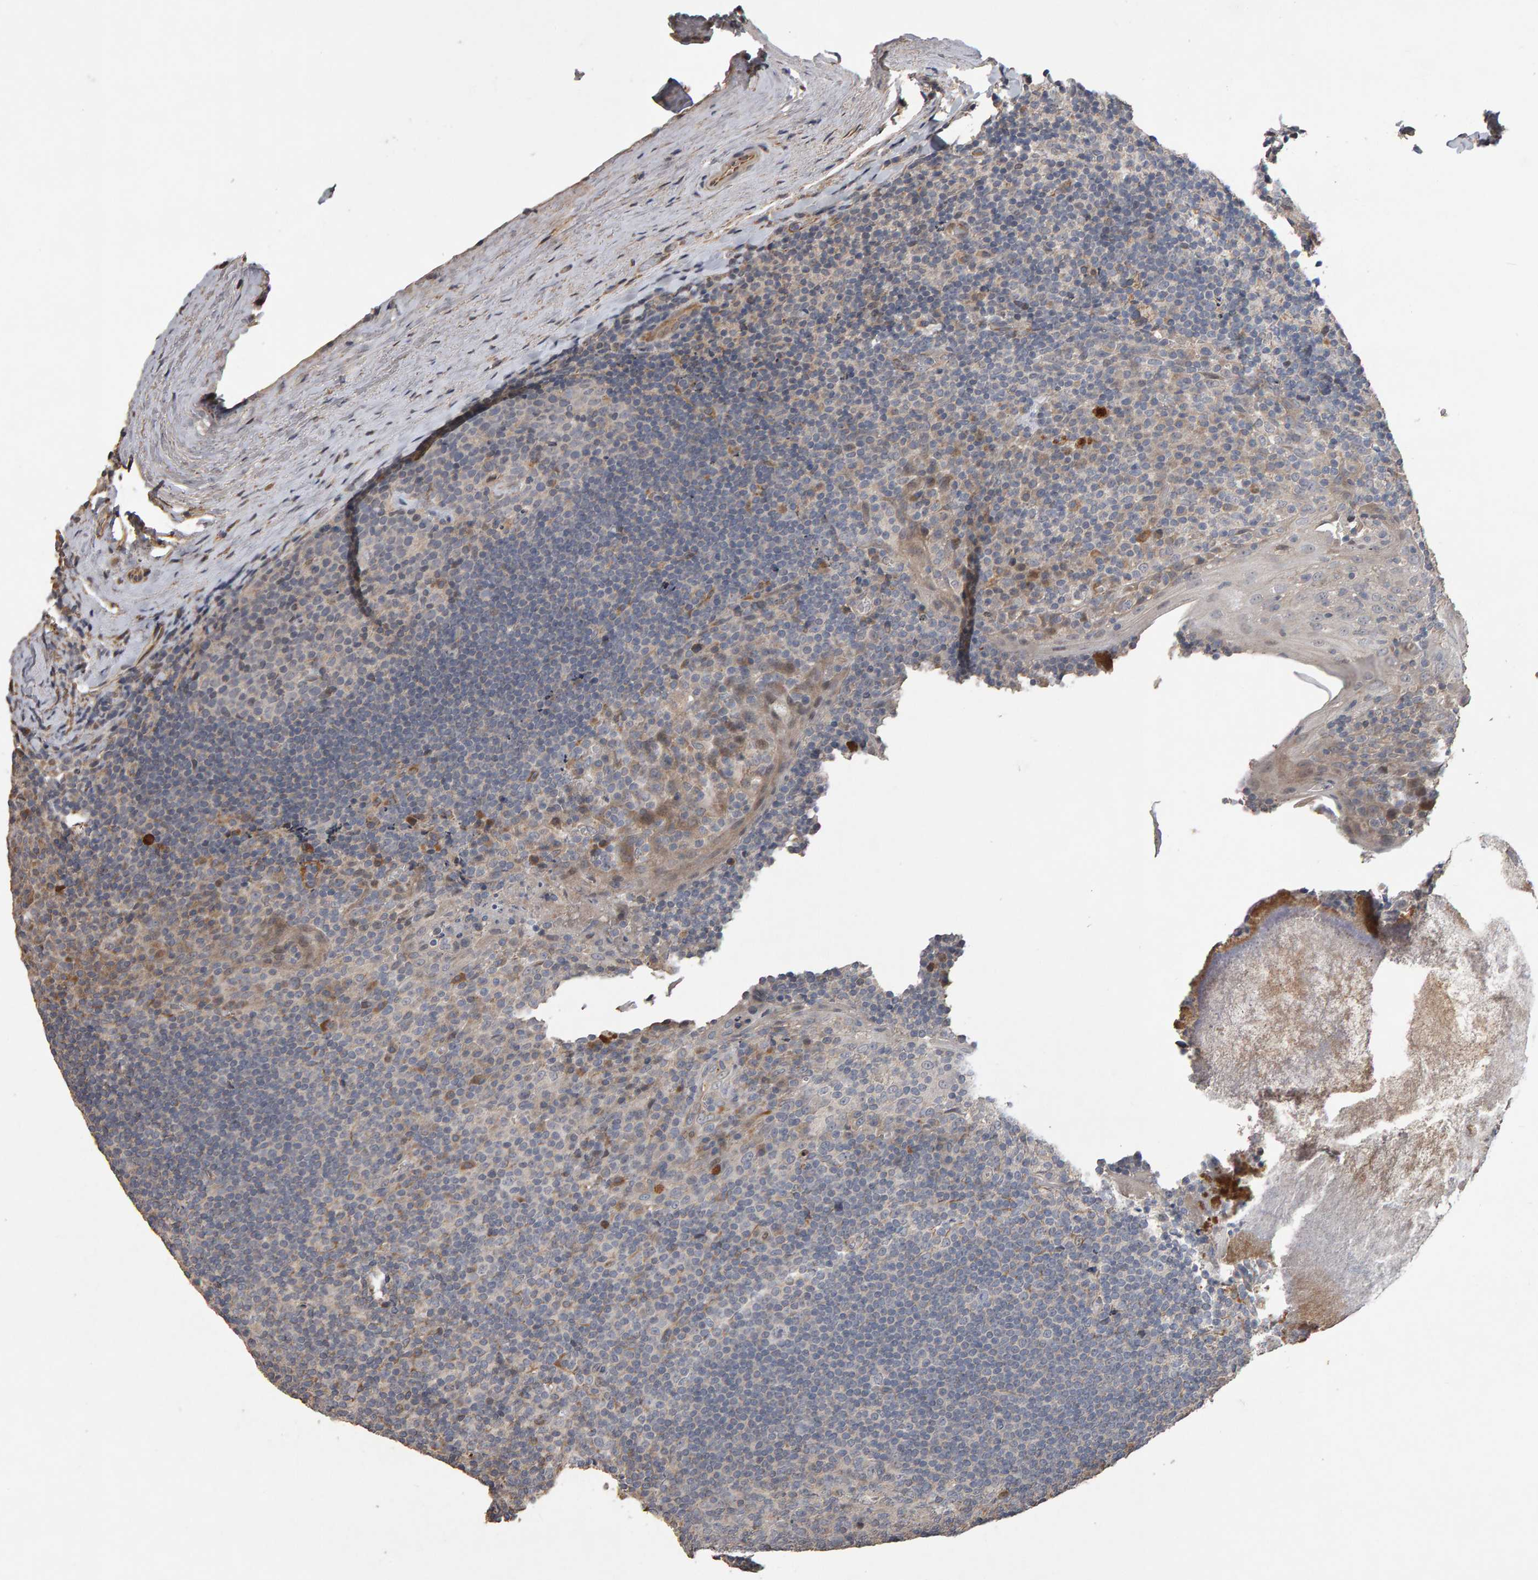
{"staining": {"intensity": "negative", "quantity": "none", "location": "none"}, "tissue": "tonsil", "cell_type": "Germinal center cells", "image_type": "normal", "snomed": [{"axis": "morphology", "description": "Normal tissue, NOS"}, {"axis": "topography", "description": "Tonsil"}], "caption": "This is an immunohistochemistry (IHC) photomicrograph of normal tonsil. There is no positivity in germinal center cells.", "gene": "COASY", "patient": {"sex": "male", "age": 37}}